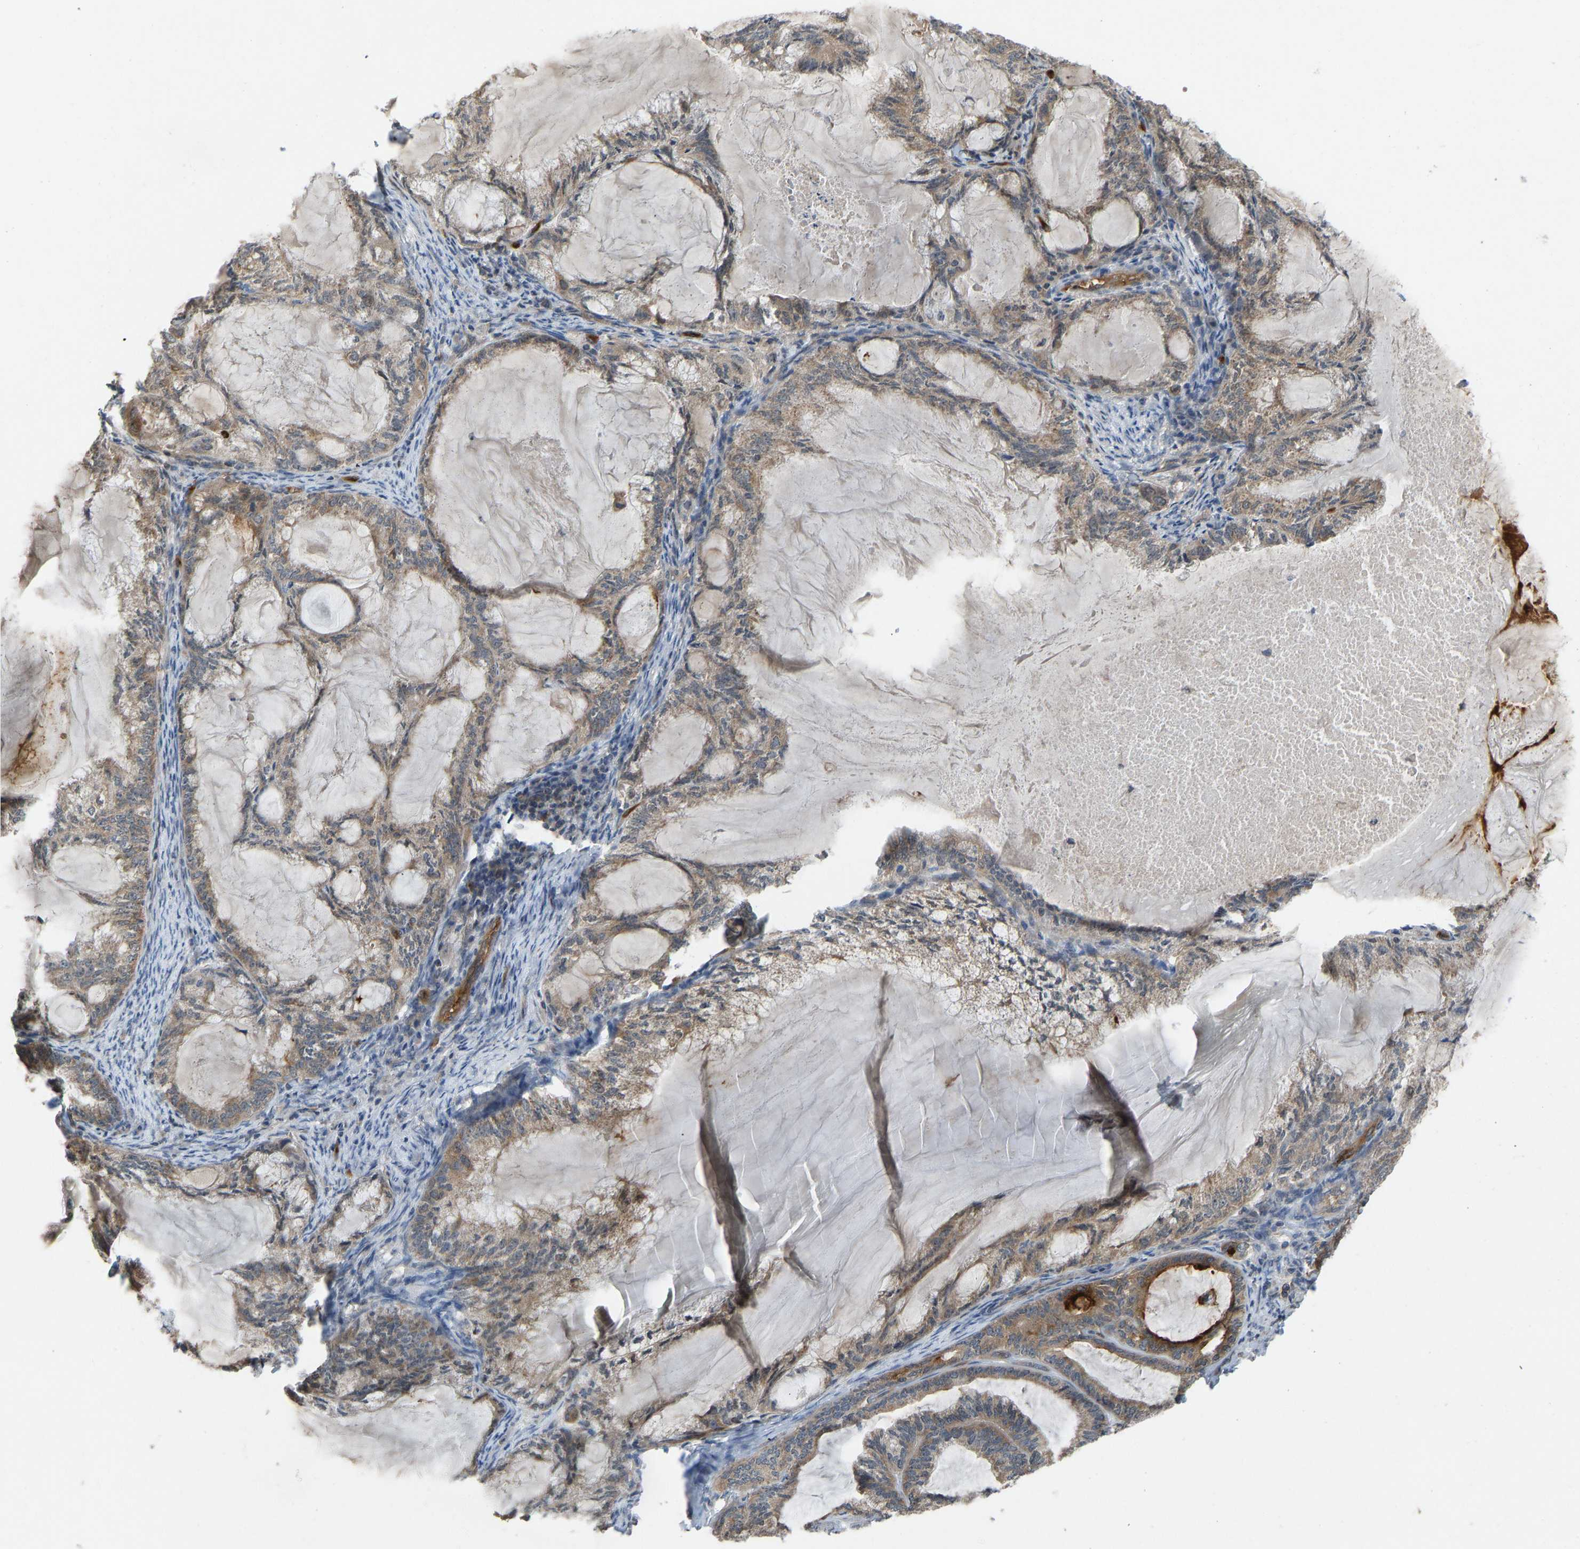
{"staining": {"intensity": "moderate", "quantity": ">75%", "location": "cytoplasmic/membranous"}, "tissue": "endometrial cancer", "cell_type": "Tumor cells", "image_type": "cancer", "snomed": [{"axis": "morphology", "description": "Adenocarcinoma, NOS"}, {"axis": "topography", "description": "Endometrium"}], "caption": "A micrograph showing moderate cytoplasmic/membranous expression in approximately >75% of tumor cells in endometrial cancer (adenocarcinoma), as visualized by brown immunohistochemical staining.", "gene": "CCT8", "patient": {"sex": "female", "age": 86}}